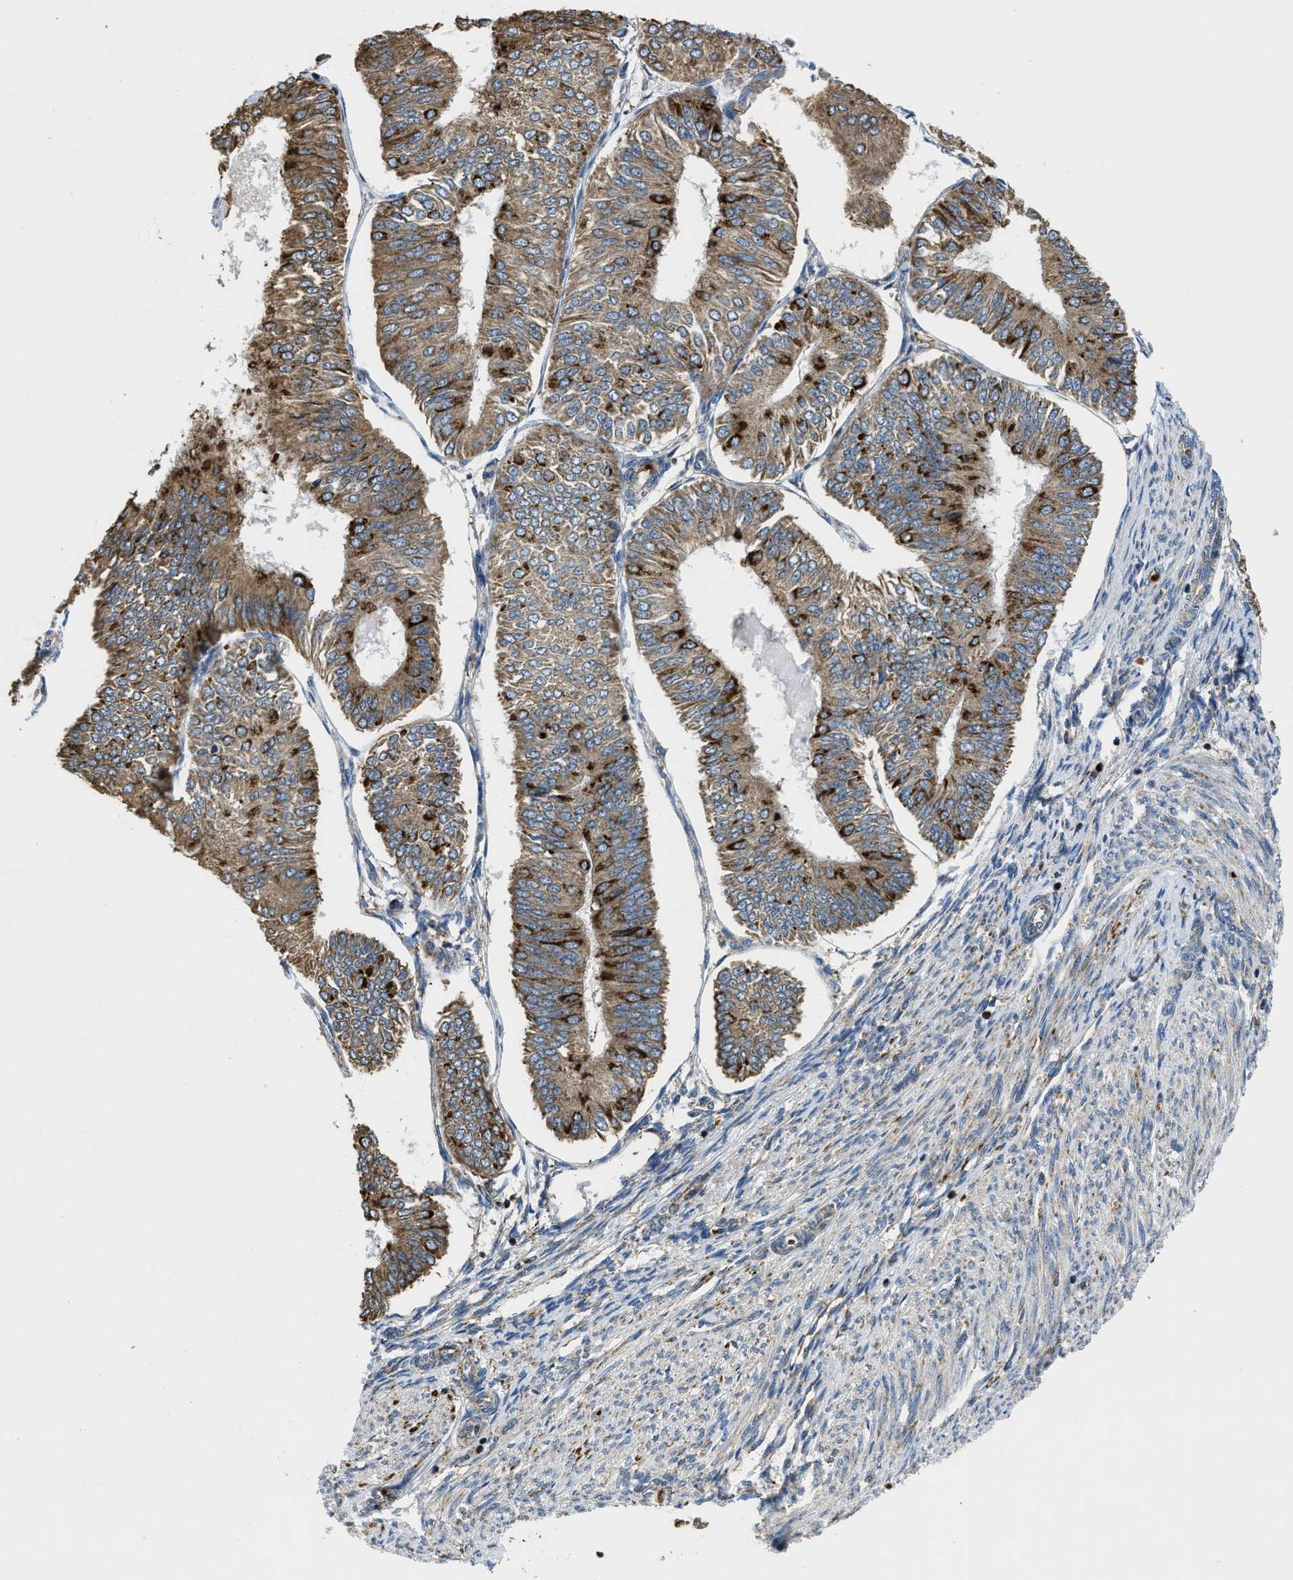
{"staining": {"intensity": "moderate", "quantity": ">75%", "location": "cytoplasmic/membranous"}, "tissue": "endometrial cancer", "cell_type": "Tumor cells", "image_type": "cancer", "snomed": [{"axis": "morphology", "description": "Adenocarcinoma, NOS"}, {"axis": "topography", "description": "Endometrium"}], "caption": "Immunohistochemical staining of human adenocarcinoma (endometrial) reveals moderate cytoplasmic/membranous protein staining in approximately >75% of tumor cells.", "gene": "CSPG4", "patient": {"sex": "female", "age": 58}}